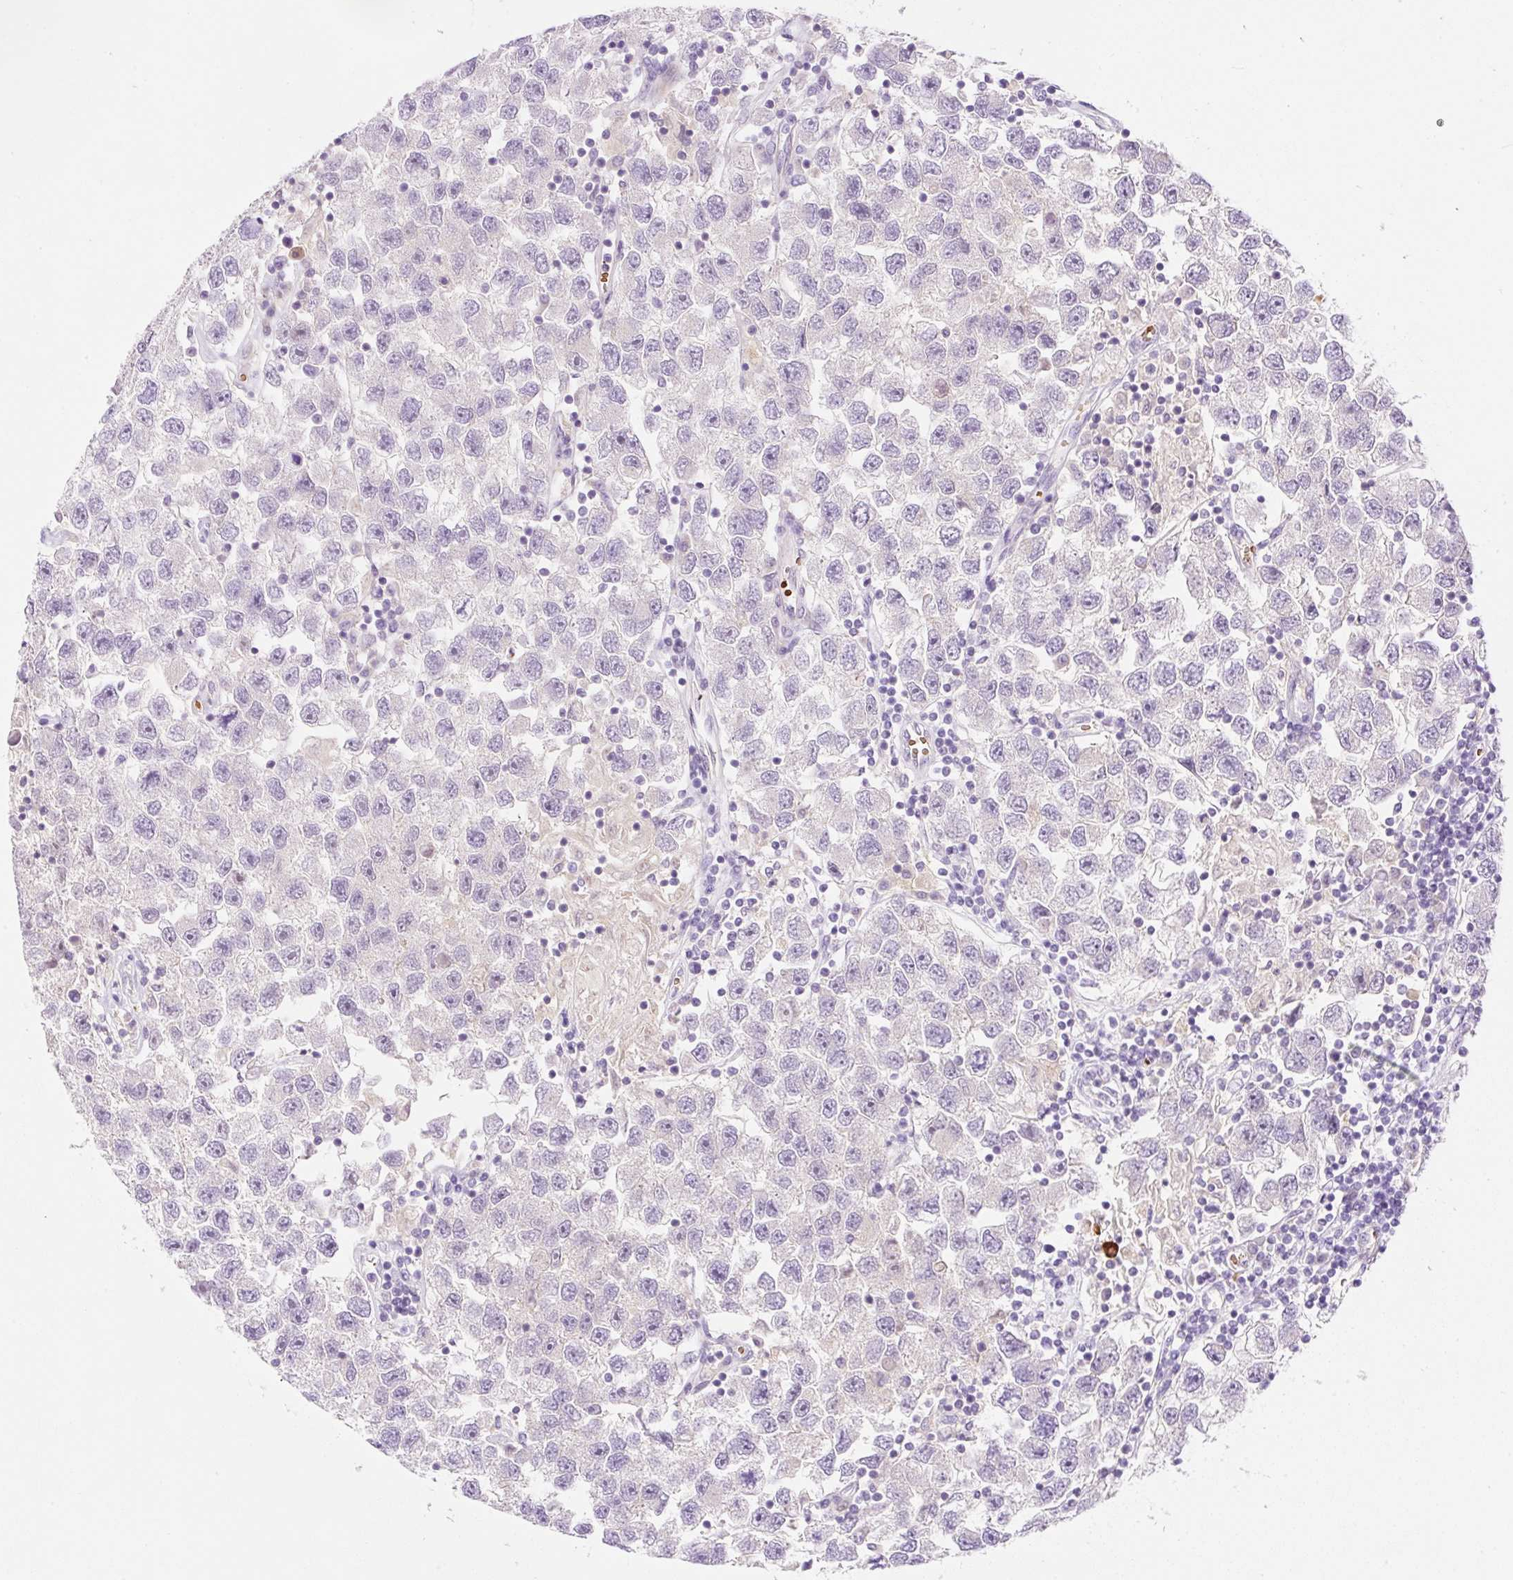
{"staining": {"intensity": "negative", "quantity": "none", "location": "none"}, "tissue": "testis cancer", "cell_type": "Tumor cells", "image_type": "cancer", "snomed": [{"axis": "morphology", "description": "Seminoma, NOS"}, {"axis": "topography", "description": "Testis"}], "caption": "High magnification brightfield microscopy of seminoma (testis) stained with DAB (3,3'-diaminobenzidine) (brown) and counterstained with hematoxylin (blue): tumor cells show no significant expression.", "gene": "LHFPL5", "patient": {"sex": "male", "age": 26}}